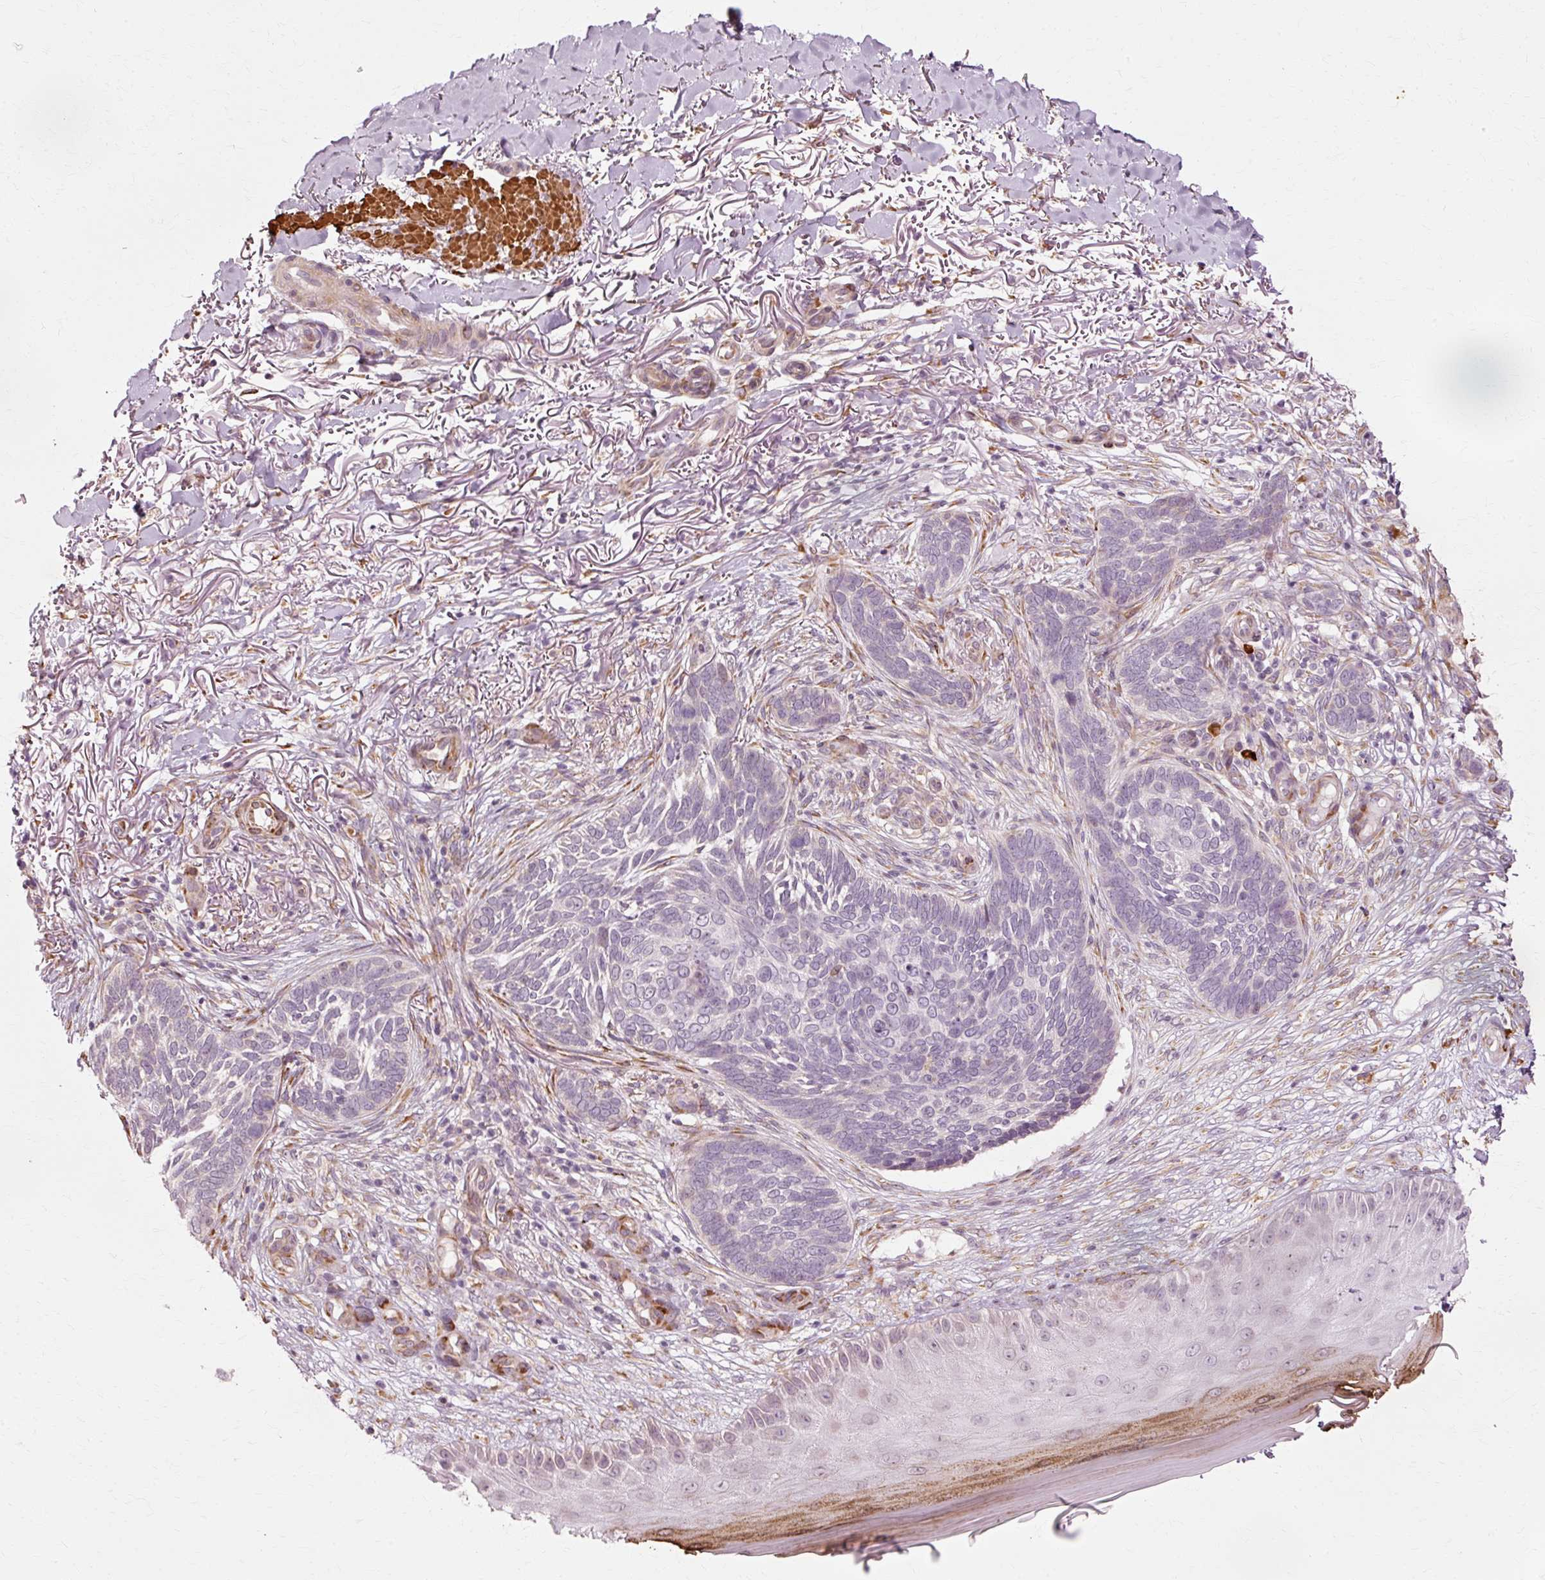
{"staining": {"intensity": "negative", "quantity": "none", "location": "none"}, "tissue": "skin cancer", "cell_type": "Tumor cells", "image_type": "cancer", "snomed": [{"axis": "morphology", "description": "Normal tissue, NOS"}, {"axis": "morphology", "description": "Basal cell carcinoma"}, {"axis": "topography", "description": "Skin"}], "caption": "There is no significant expression in tumor cells of basal cell carcinoma (skin). (DAB (3,3'-diaminobenzidine) immunohistochemistry (IHC) with hematoxylin counter stain).", "gene": "RGPD5", "patient": {"sex": "female", "age": 67}}